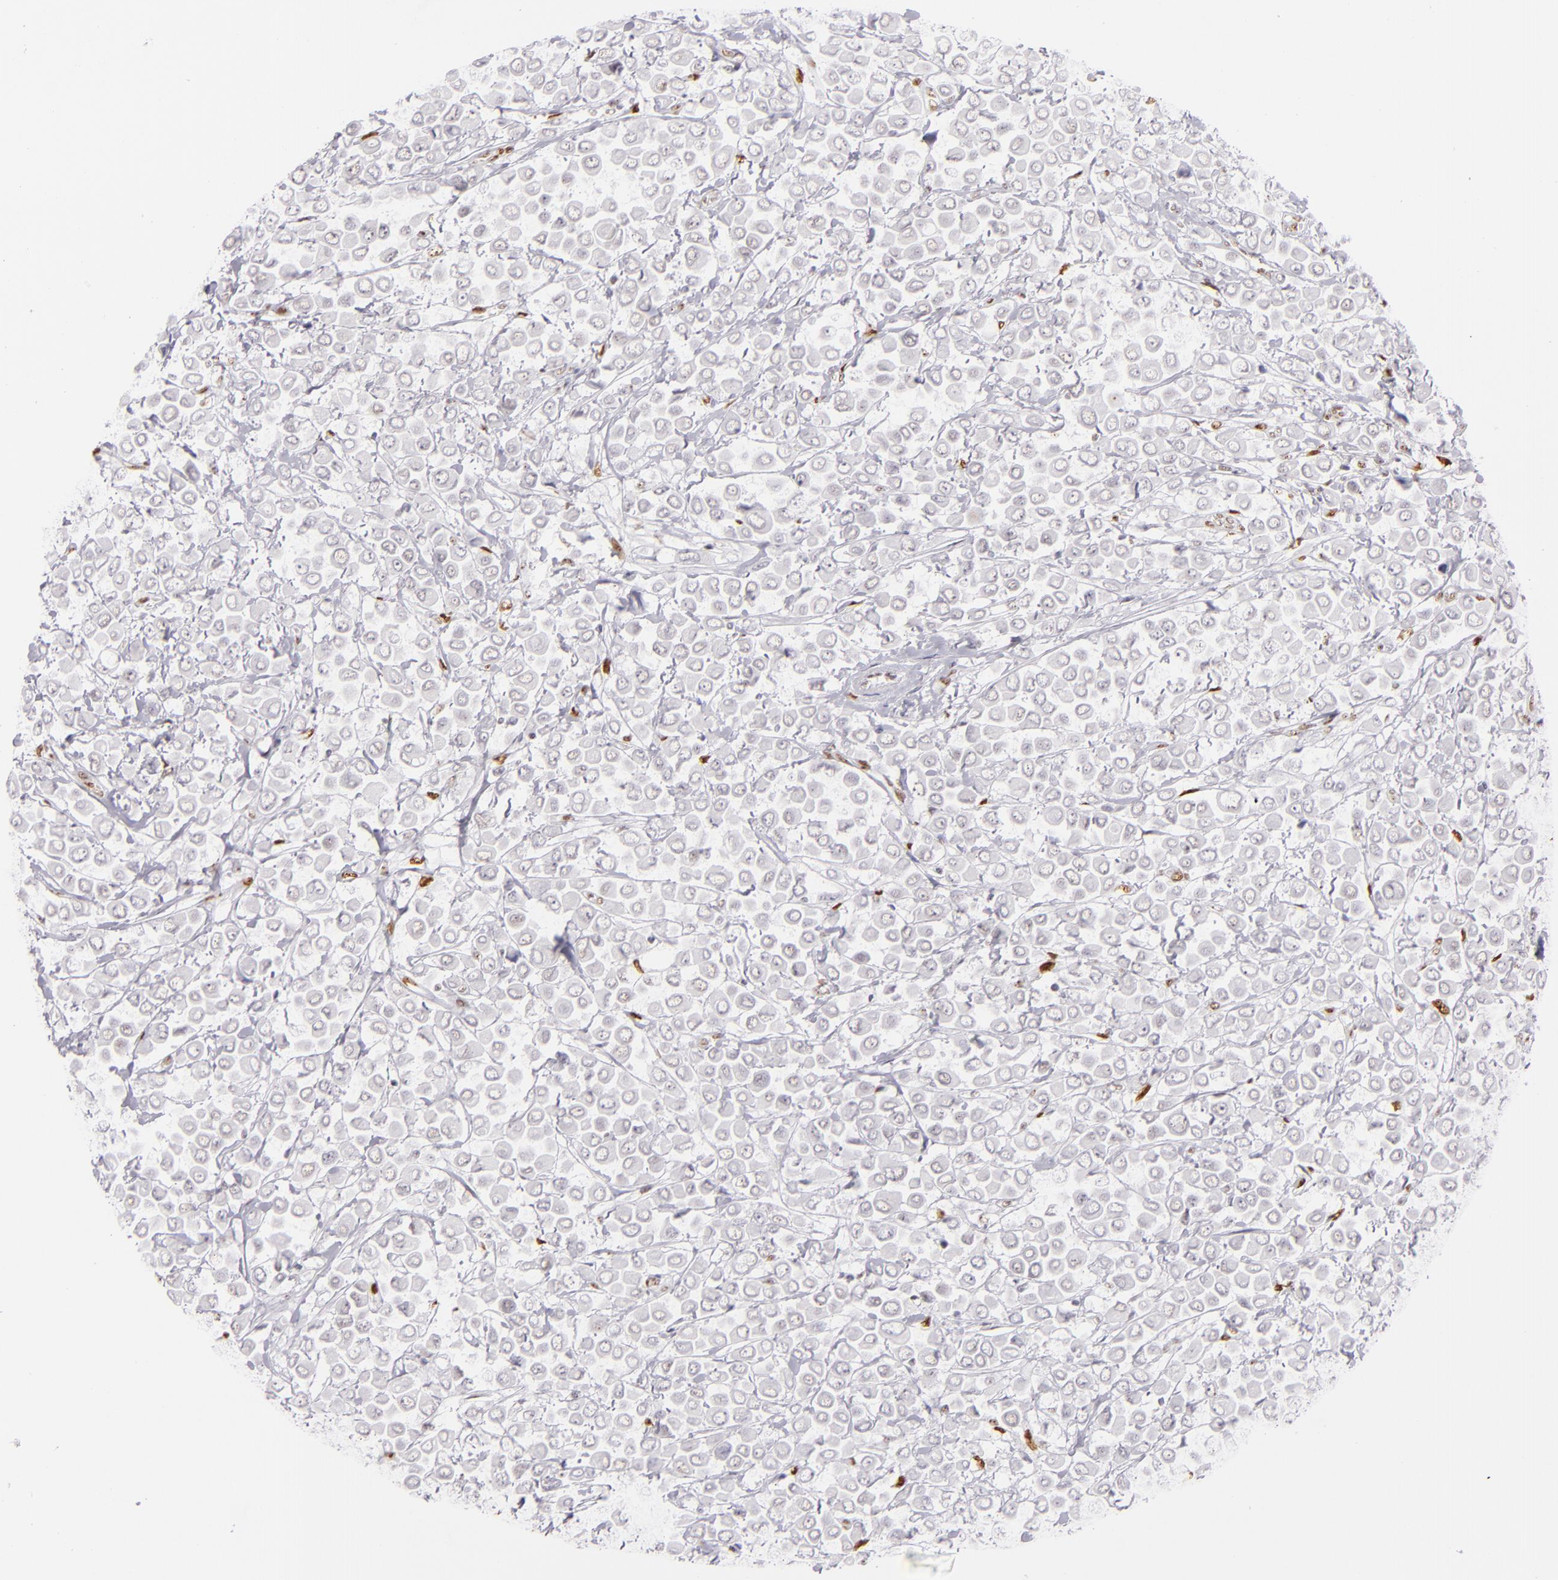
{"staining": {"intensity": "weak", "quantity": "<25%", "location": "nuclear"}, "tissue": "breast cancer", "cell_type": "Tumor cells", "image_type": "cancer", "snomed": [{"axis": "morphology", "description": "Duct carcinoma"}, {"axis": "topography", "description": "Breast"}], "caption": "The micrograph exhibits no significant staining in tumor cells of breast cancer (intraductal carcinoma). (Stains: DAB (3,3'-diaminobenzidine) immunohistochemistry with hematoxylin counter stain, Microscopy: brightfield microscopy at high magnification).", "gene": "TOP3A", "patient": {"sex": "female", "age": 61}}